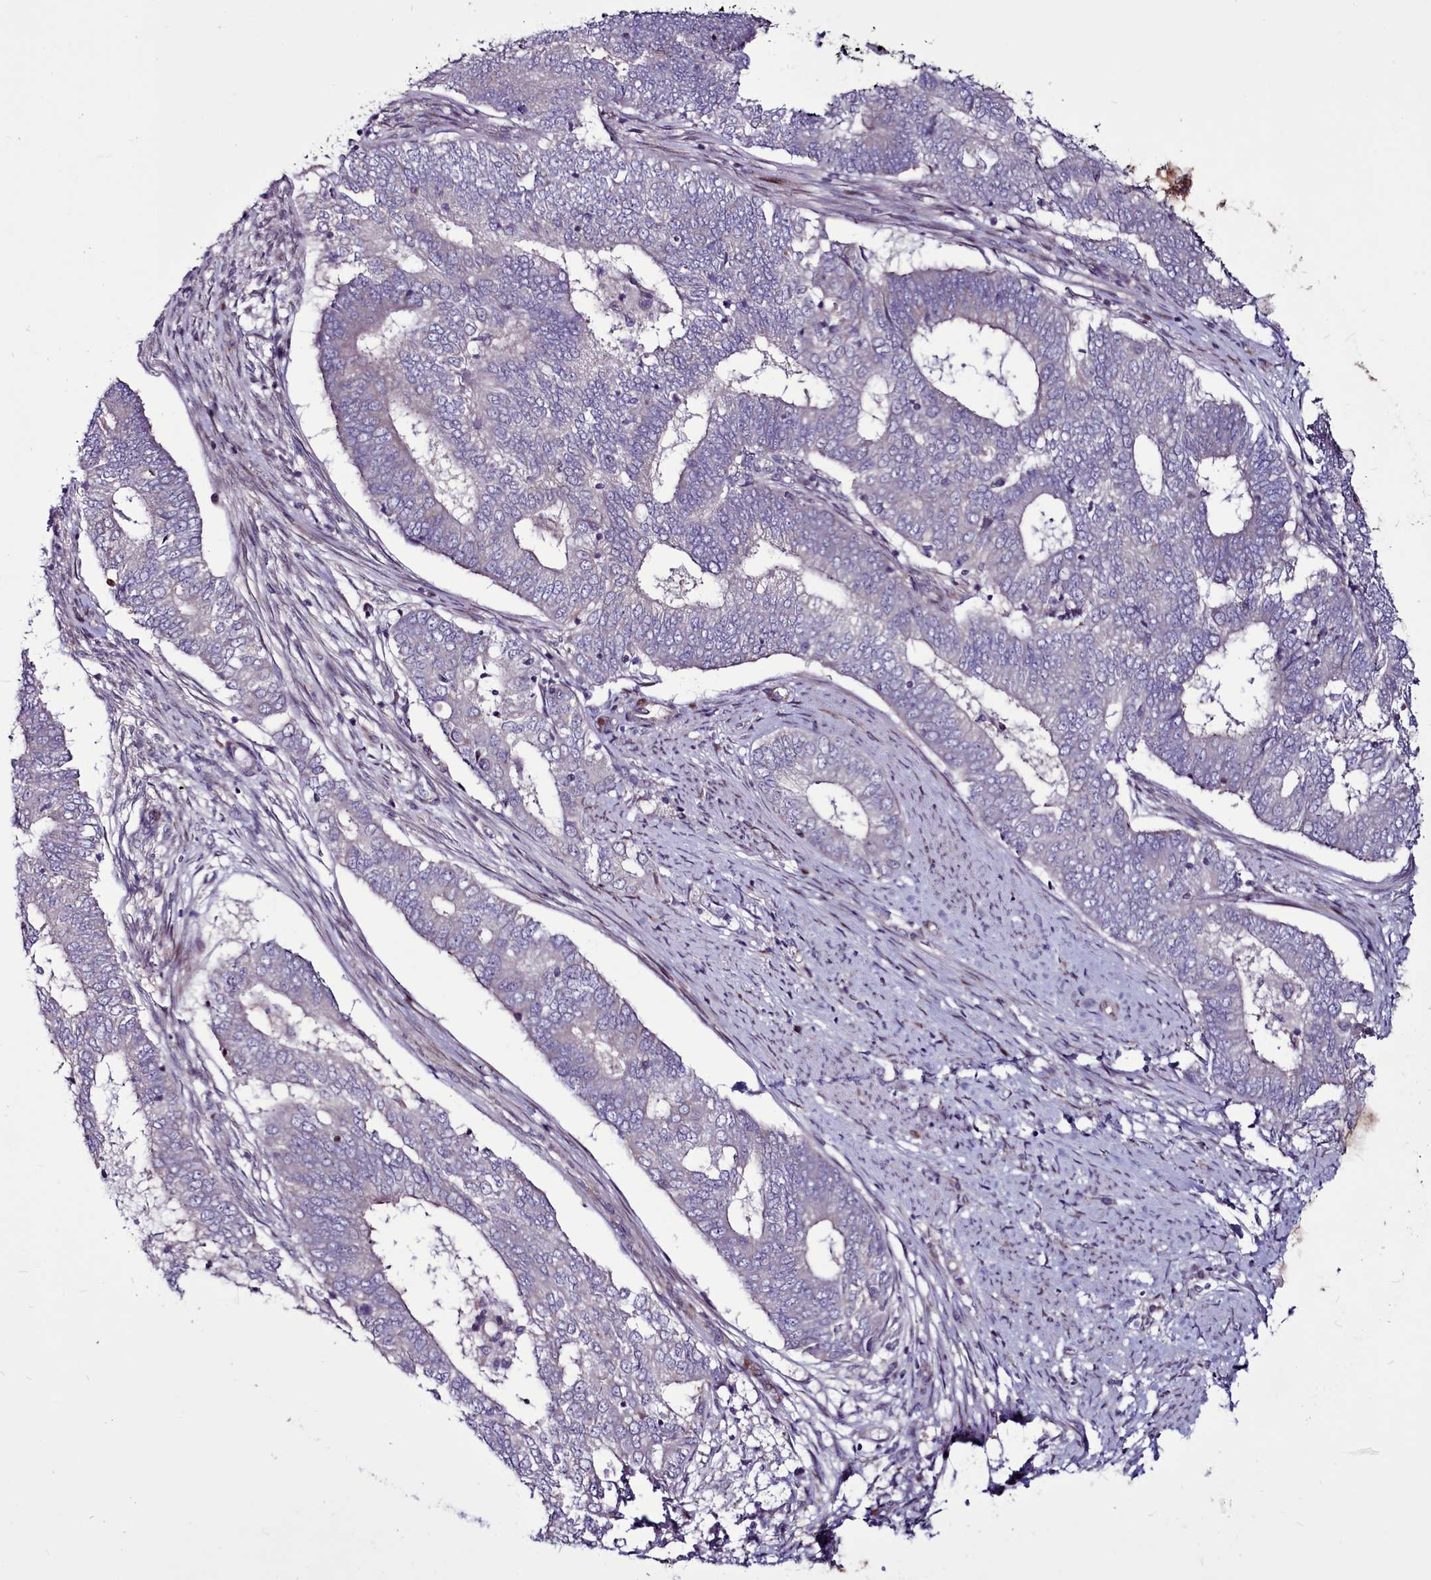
{"staining": {"intensity": "negative", "quantity": "none", "location": "none"}, "tissue": "endometrial cancer", "cell_type": "Tumor cells", "image_type": "cancer", "snomed": [{"axis": "morphology", "description": "Adenocarcinoma, NOS"}, {"axis": "topography", "description": "Endometrium"}], "caption": "Tumor cells show no significant positivity in endometrial cancer.", "gene": "WBP11", "patient": {"sex": "female", "age": 62}}